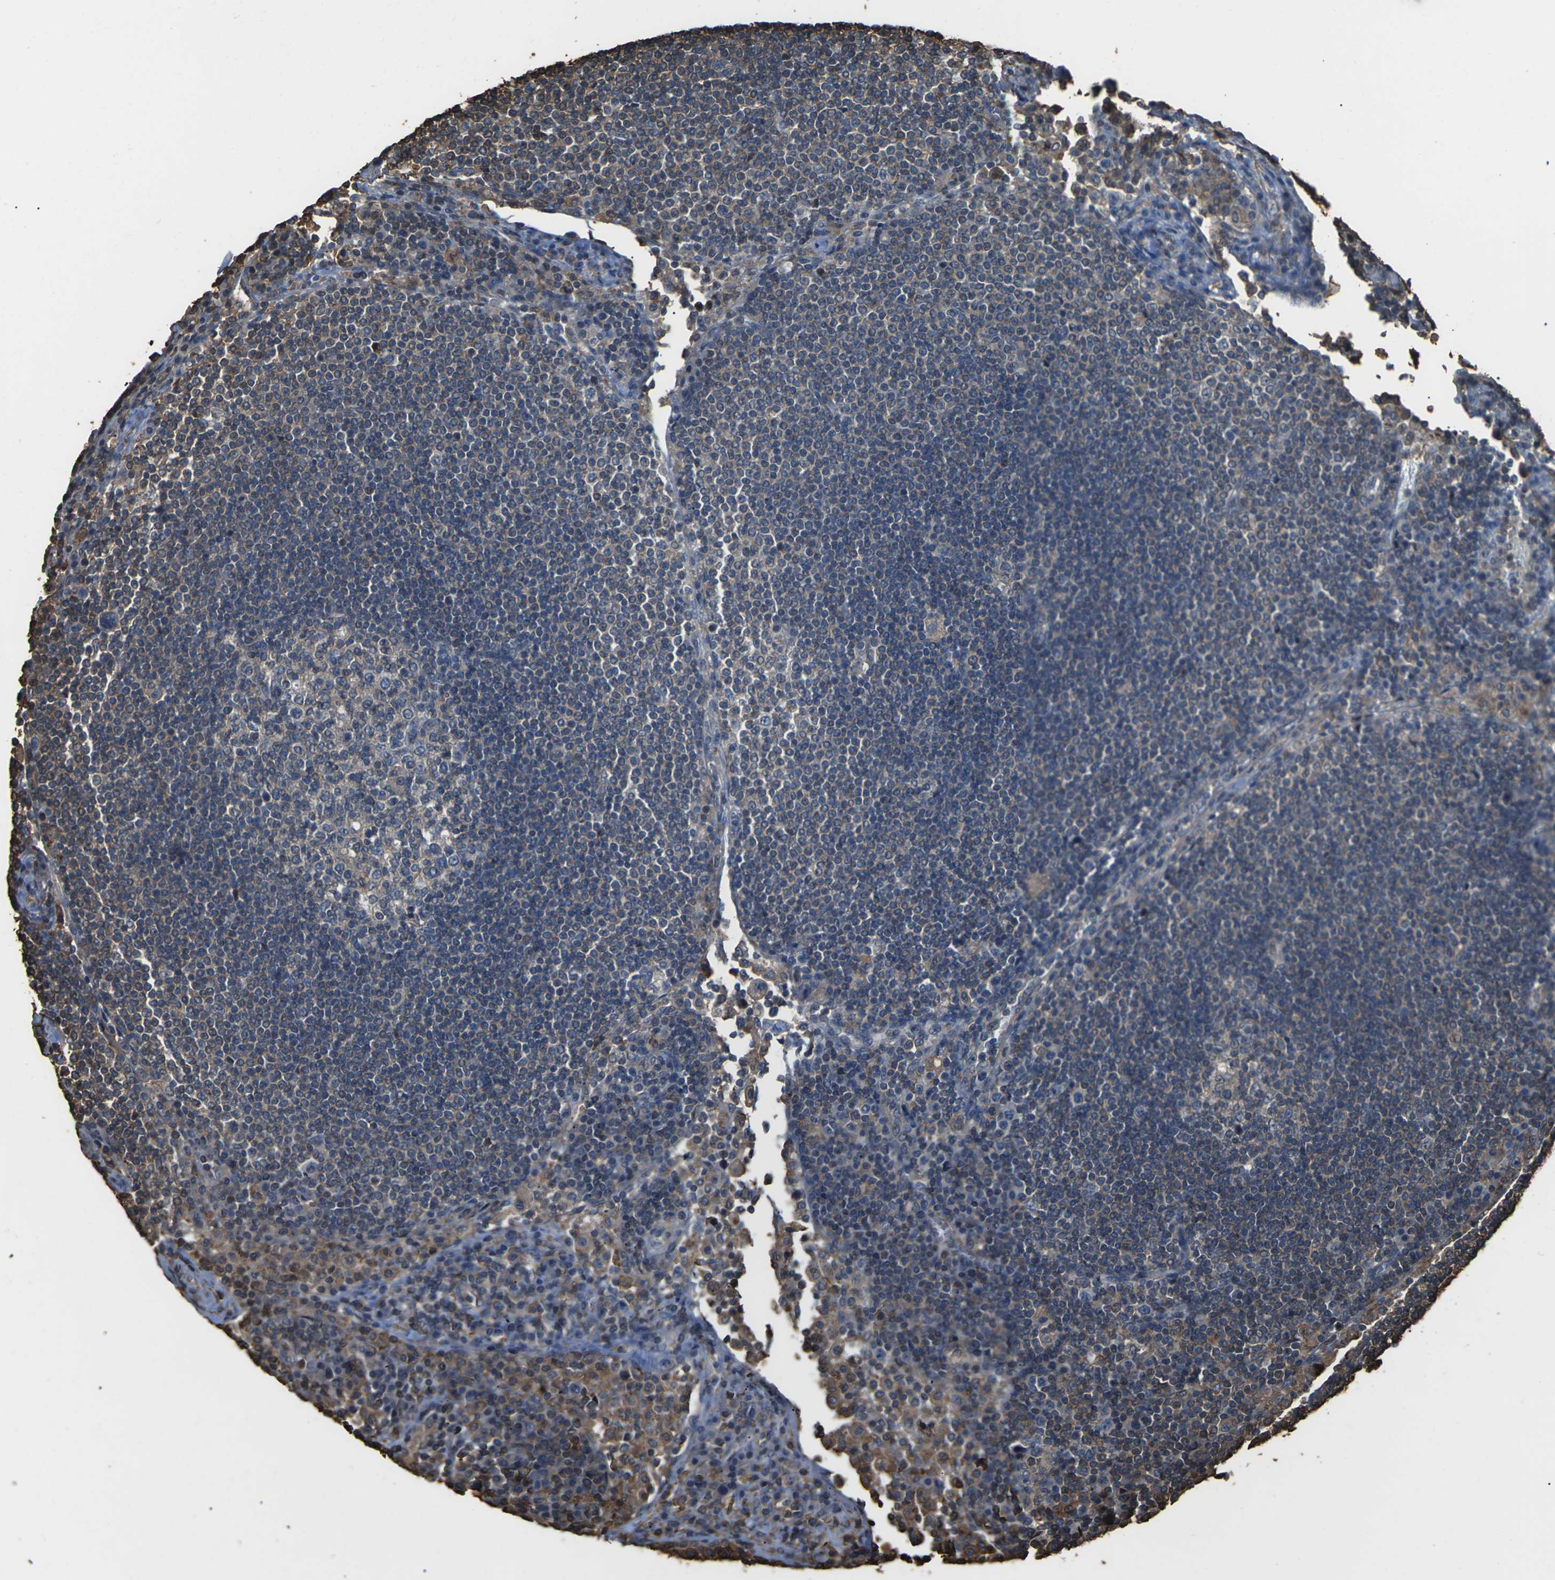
{"staining": {"intensity": "moderate", "quantity": ">75%", "location": "cytoplasmic/membranous"}, "tissue": "lymph node", "cell_type": "Germinal center cells", "image_type": "normal", "snomed": [{"axis": "morphology", "description": "Normal tissue, NOS"}, {"axis": "topography", "description": "Lymph node"}], "caption": "Immunohistochemical staining of unremarkable human lymph node shows moderate cytoplasmic/membranous protein expression in about >75% of germinal center cells.", "gene": "DHPS", "patient": {"sex": "female", "age": 53}}